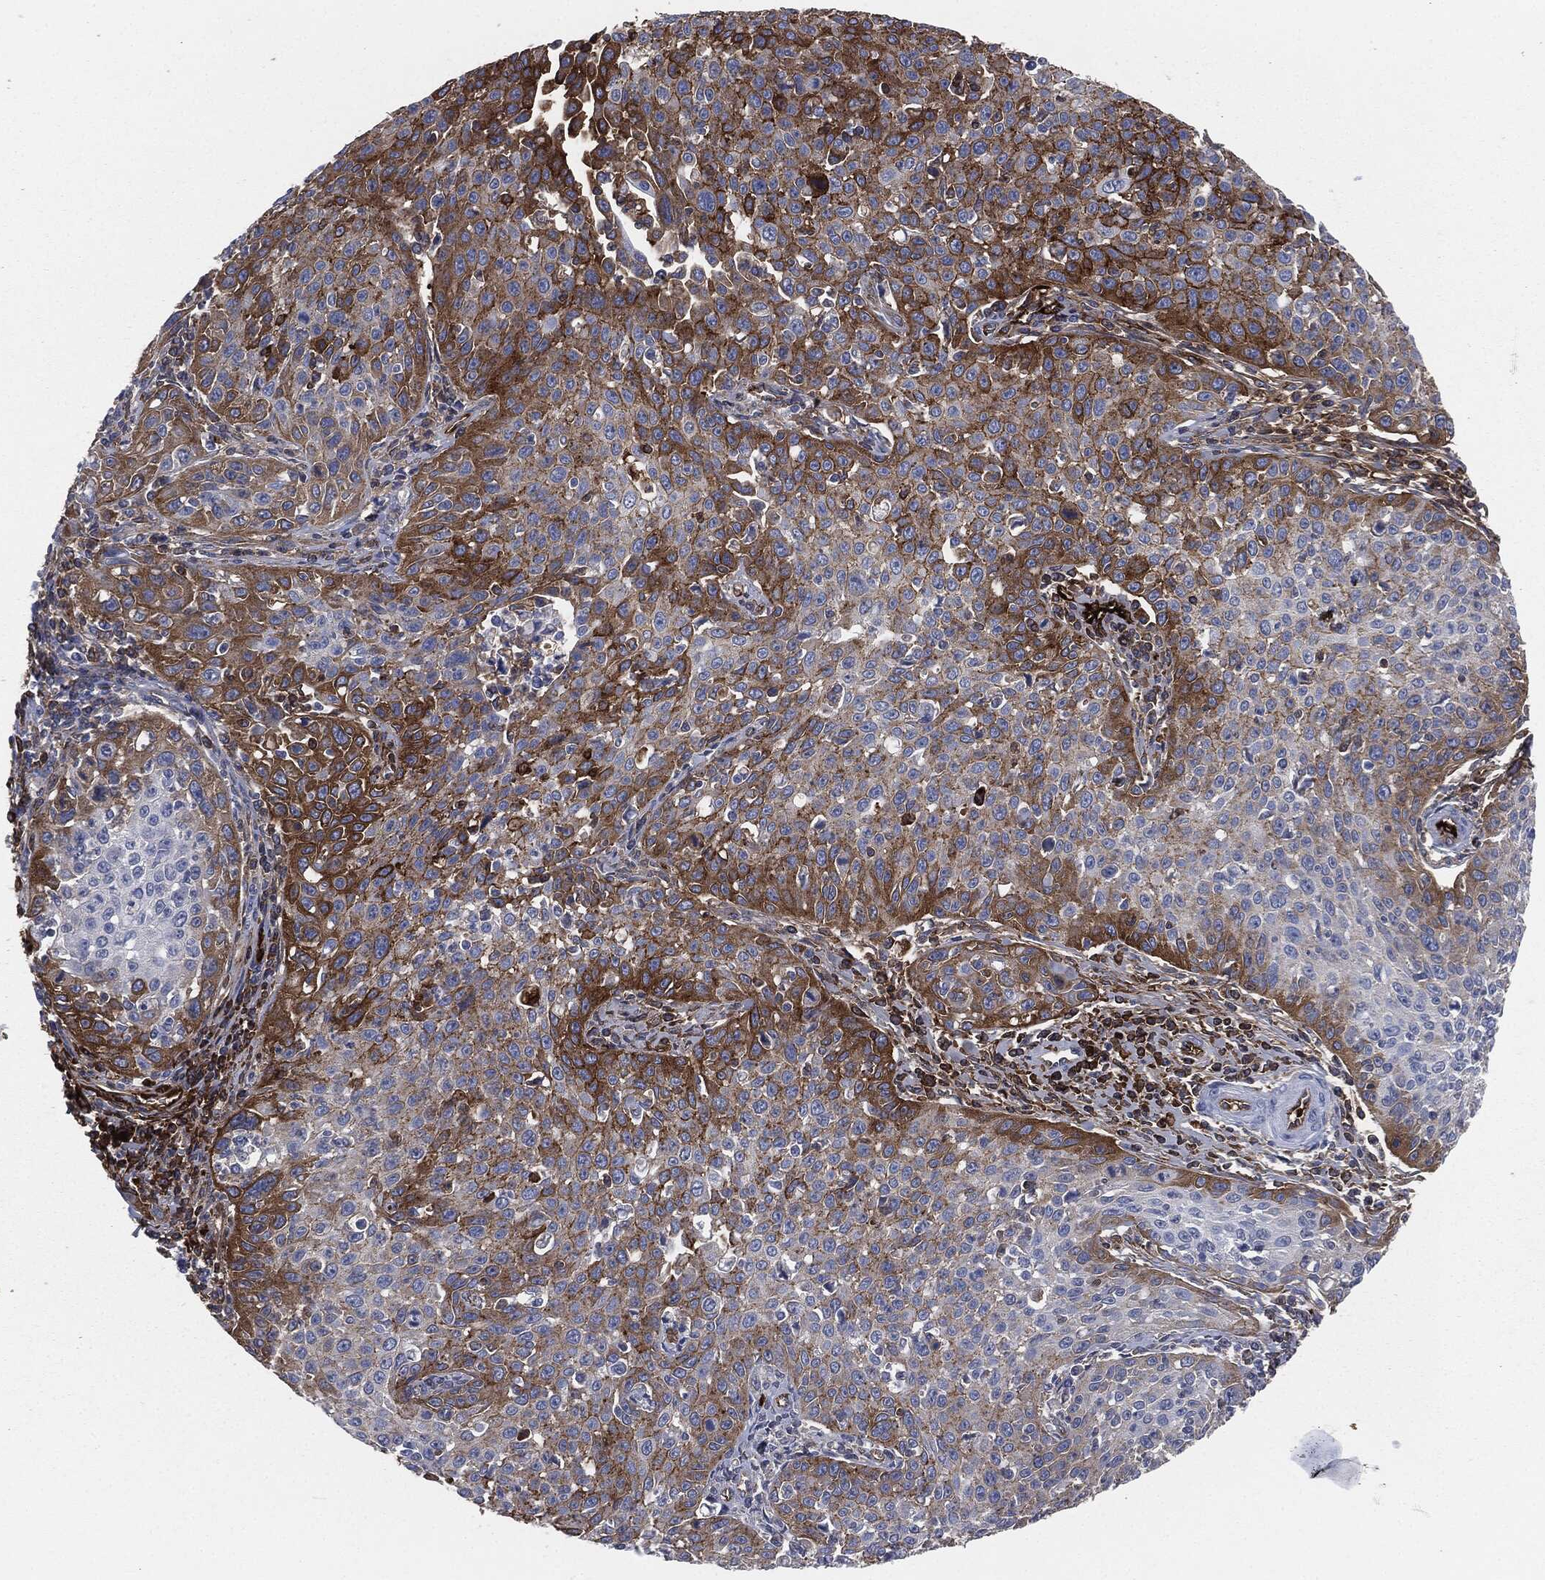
{"staining": {"intensity": "strong", "quantity": "<25%", "location": "cytoplasmic/membranous"}, "tissue": "cervical cancer", "cell_type": "Tumor cells", "image_type": "cancer", "snomed": [{"axis": "morphology", "description": "Squamous cell carcinoma, NOS"}, {"axis": "topography", "description": "Cervix"}], "caption": "About <25% of tumor cells in squamous cell carcinoma (cervical) demonstrate strong cytoplasmic/membranous protein expression as visualized by brown immunohistochemical staining.", "gene": "APOB", "patient": {"sex": "female", "age": 26}}